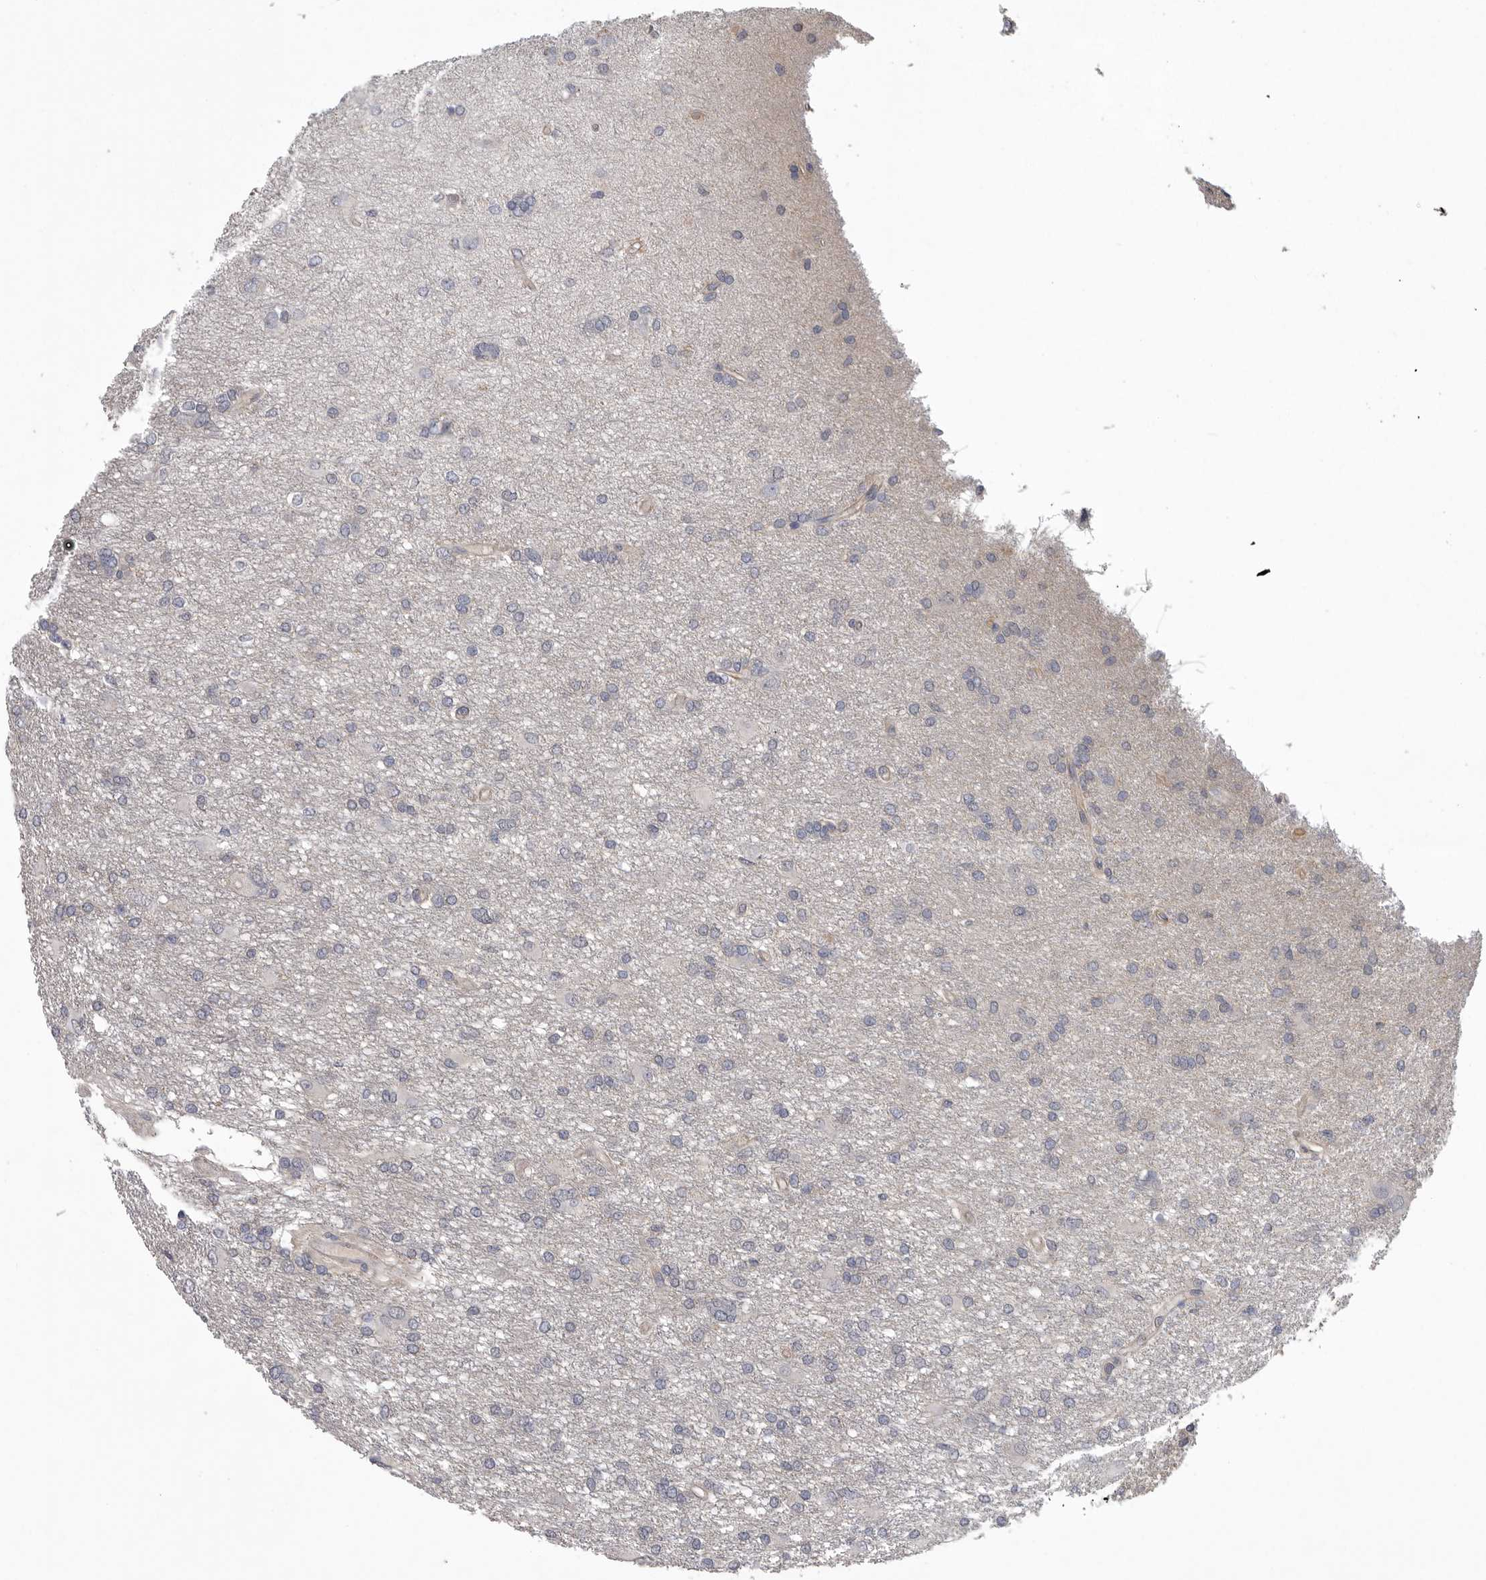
{"staining": {"intensity": "negative", "quantity": "none", "location": "none"}, "tissue": "glioma", "cell_type": "Tumor cells", "image_type": "cancer", "snomed": [{"axis": "morphology", "description": "Glioma, malignant, High grade"}, {"axis": "topography", "description": "Brain"}], "caption": "The immunohistochemistry (IHC) micrograph has no significant expression in tumor cells of glioma tissue.", "gene": "NECTIN2", "patient": {"sex": "female", "age": 59}}